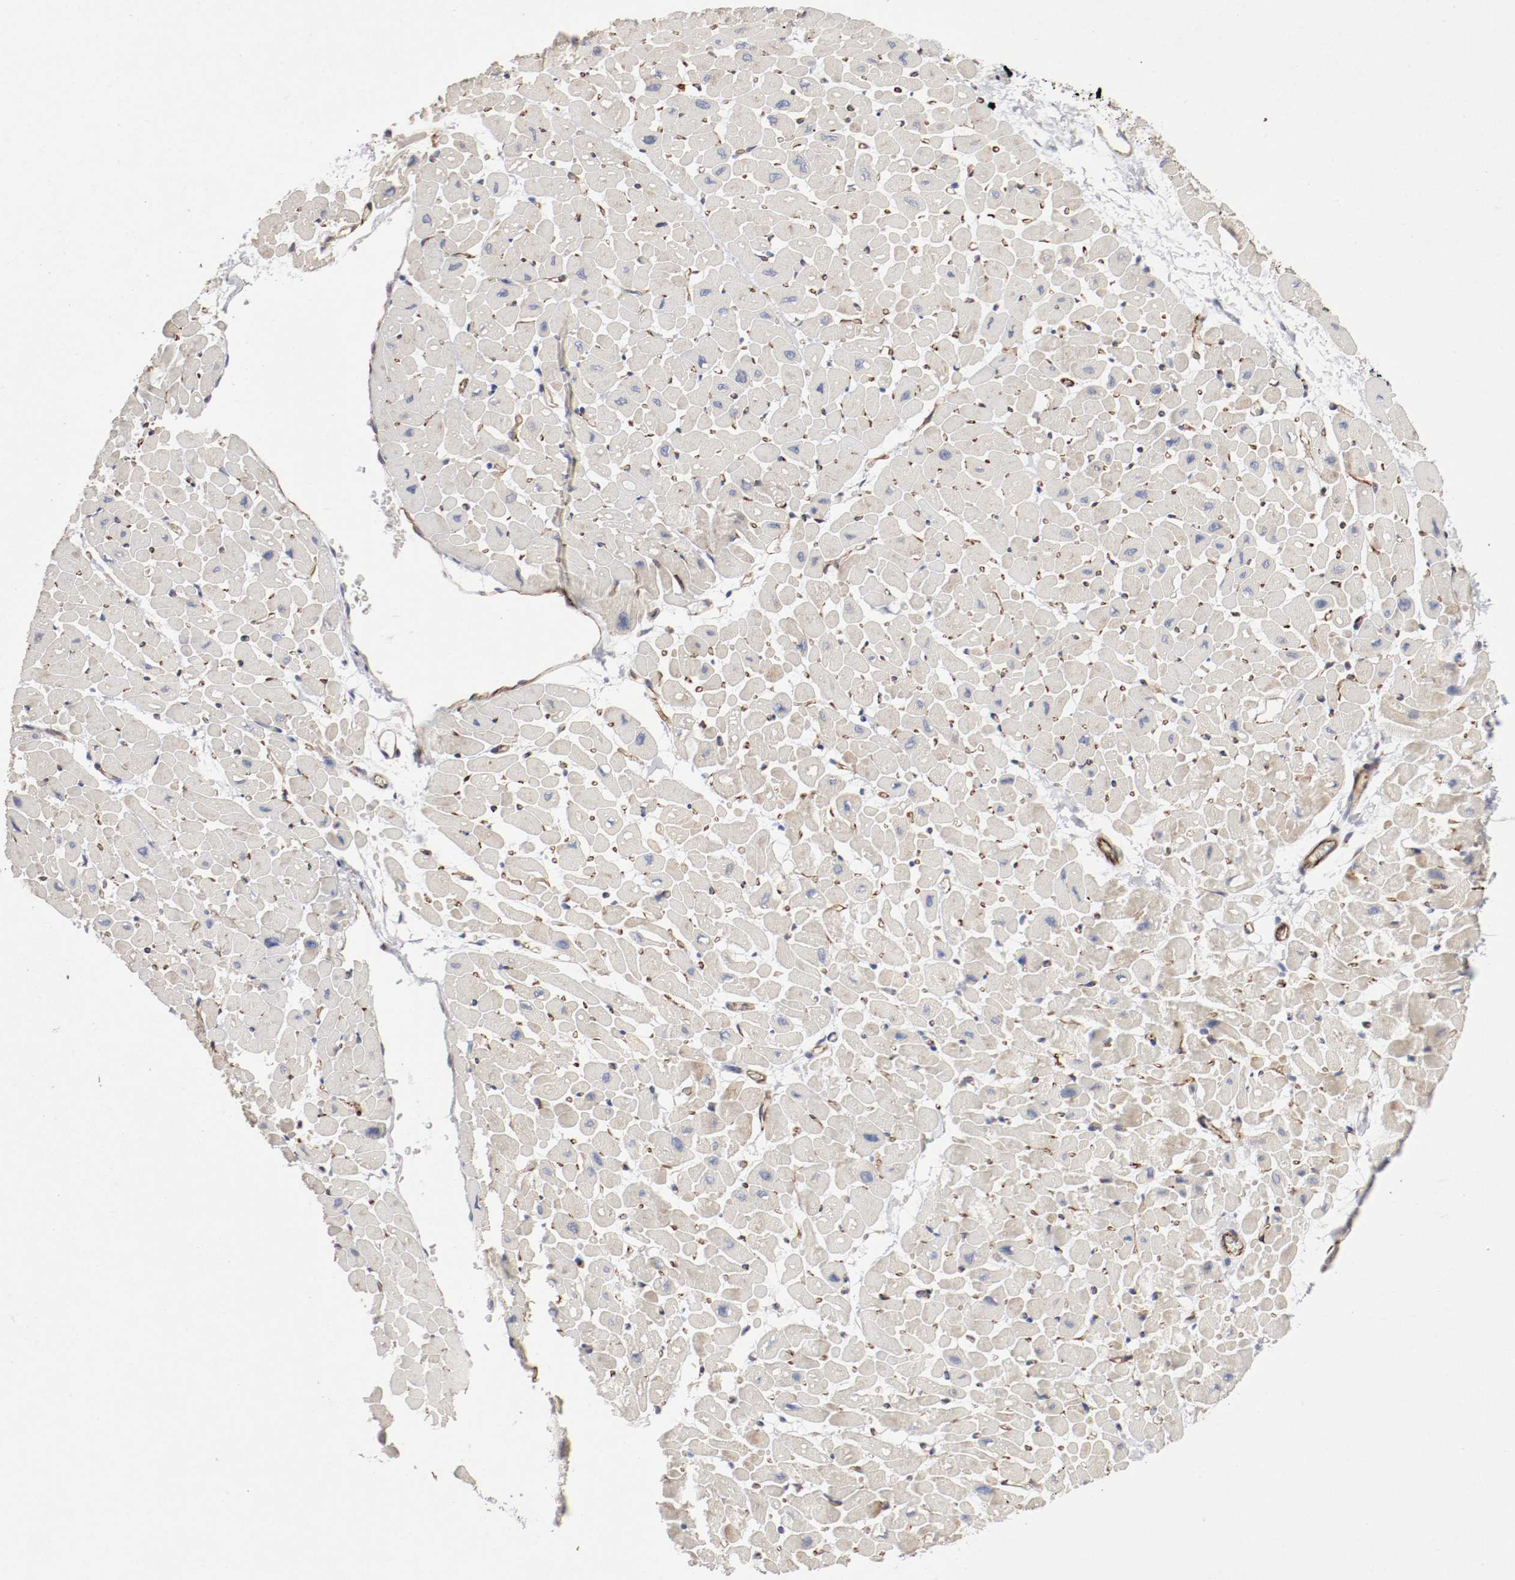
{"staining": {"intensity": "weak", "quantity": "<25%", "location": "cytoplasmic/membranous"}, "tissue": "heart muscle", "cell_type": "Cardiomyocytes", "image_type": "normal", "snomed": [{"axis": "morphology", "description": "Normal tissue, NOS"}, {"axis": "topography", "description": "Heart"}], "caption": "This is a micrograph of IHC staining of unremarkable heart muscle, which shows no expression in cardiomyocytes. Nuclei are stained in blue.", "gene": "GIT1", "patient": {"sex": "male", "age": 45}}